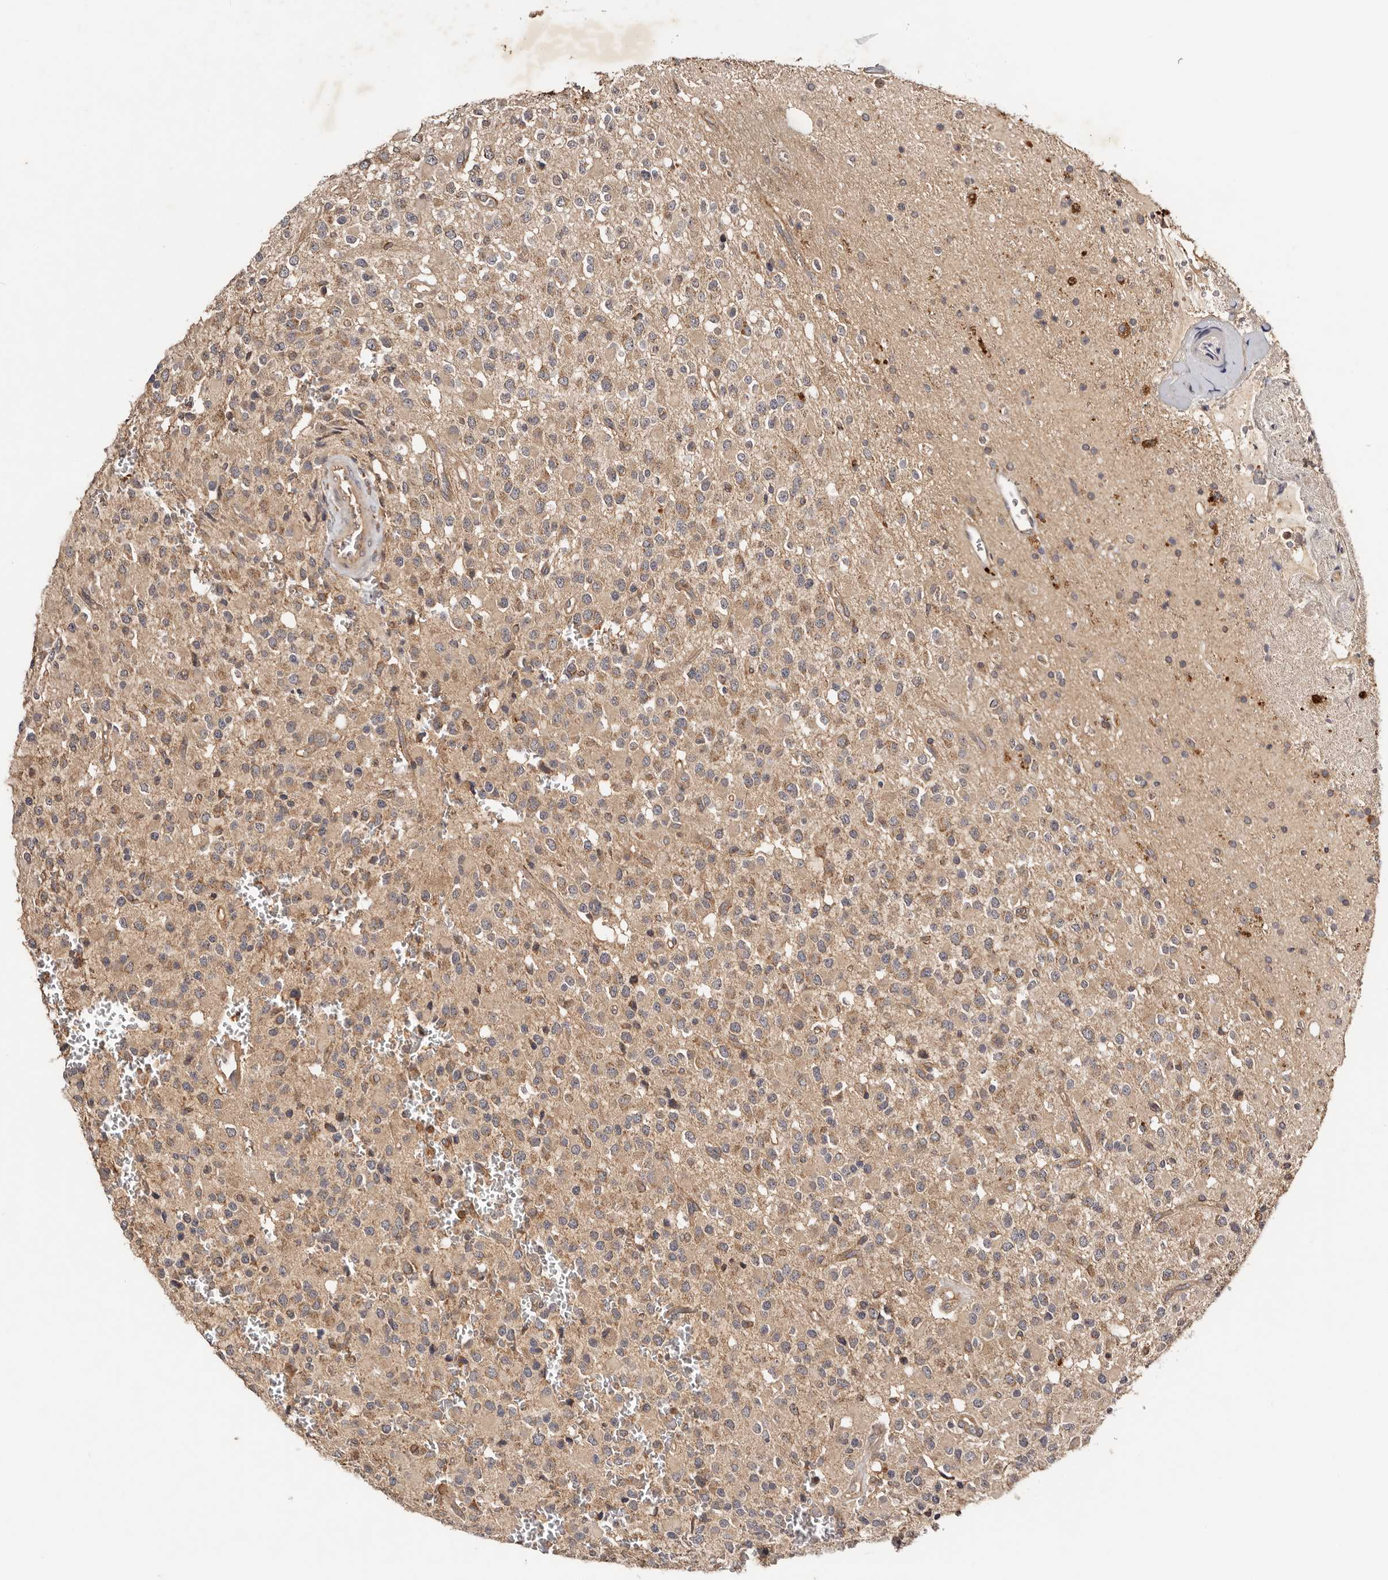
{"staining": {"intensity": "moderate", "quantity": ">75%", "location": "cytoplasmic/membranous"}, "tissue": "glioma", "cell_type": "Tumor cells", "image_type": "cancer", "snomed": [{"axis": "morphology", "description": "Glioma, malignant, High grade"}, {"axis": "topography", "description": "Brain"}], "caption": "IHC staining of glioma, which exhibits medium levels of moderate cytoplasmic/membranous expression in approximately >75% of tumor cells indicating moderate cytoplasmic/membranous protein positivity. The staining was performed using DAB (3,3'-diaminobenzidine) (brown) for protein detection and nuclei were counterstained in hematoxylin (blue).", "gene": "PKIB", "patient": {"sex": "male", "age": 34}}